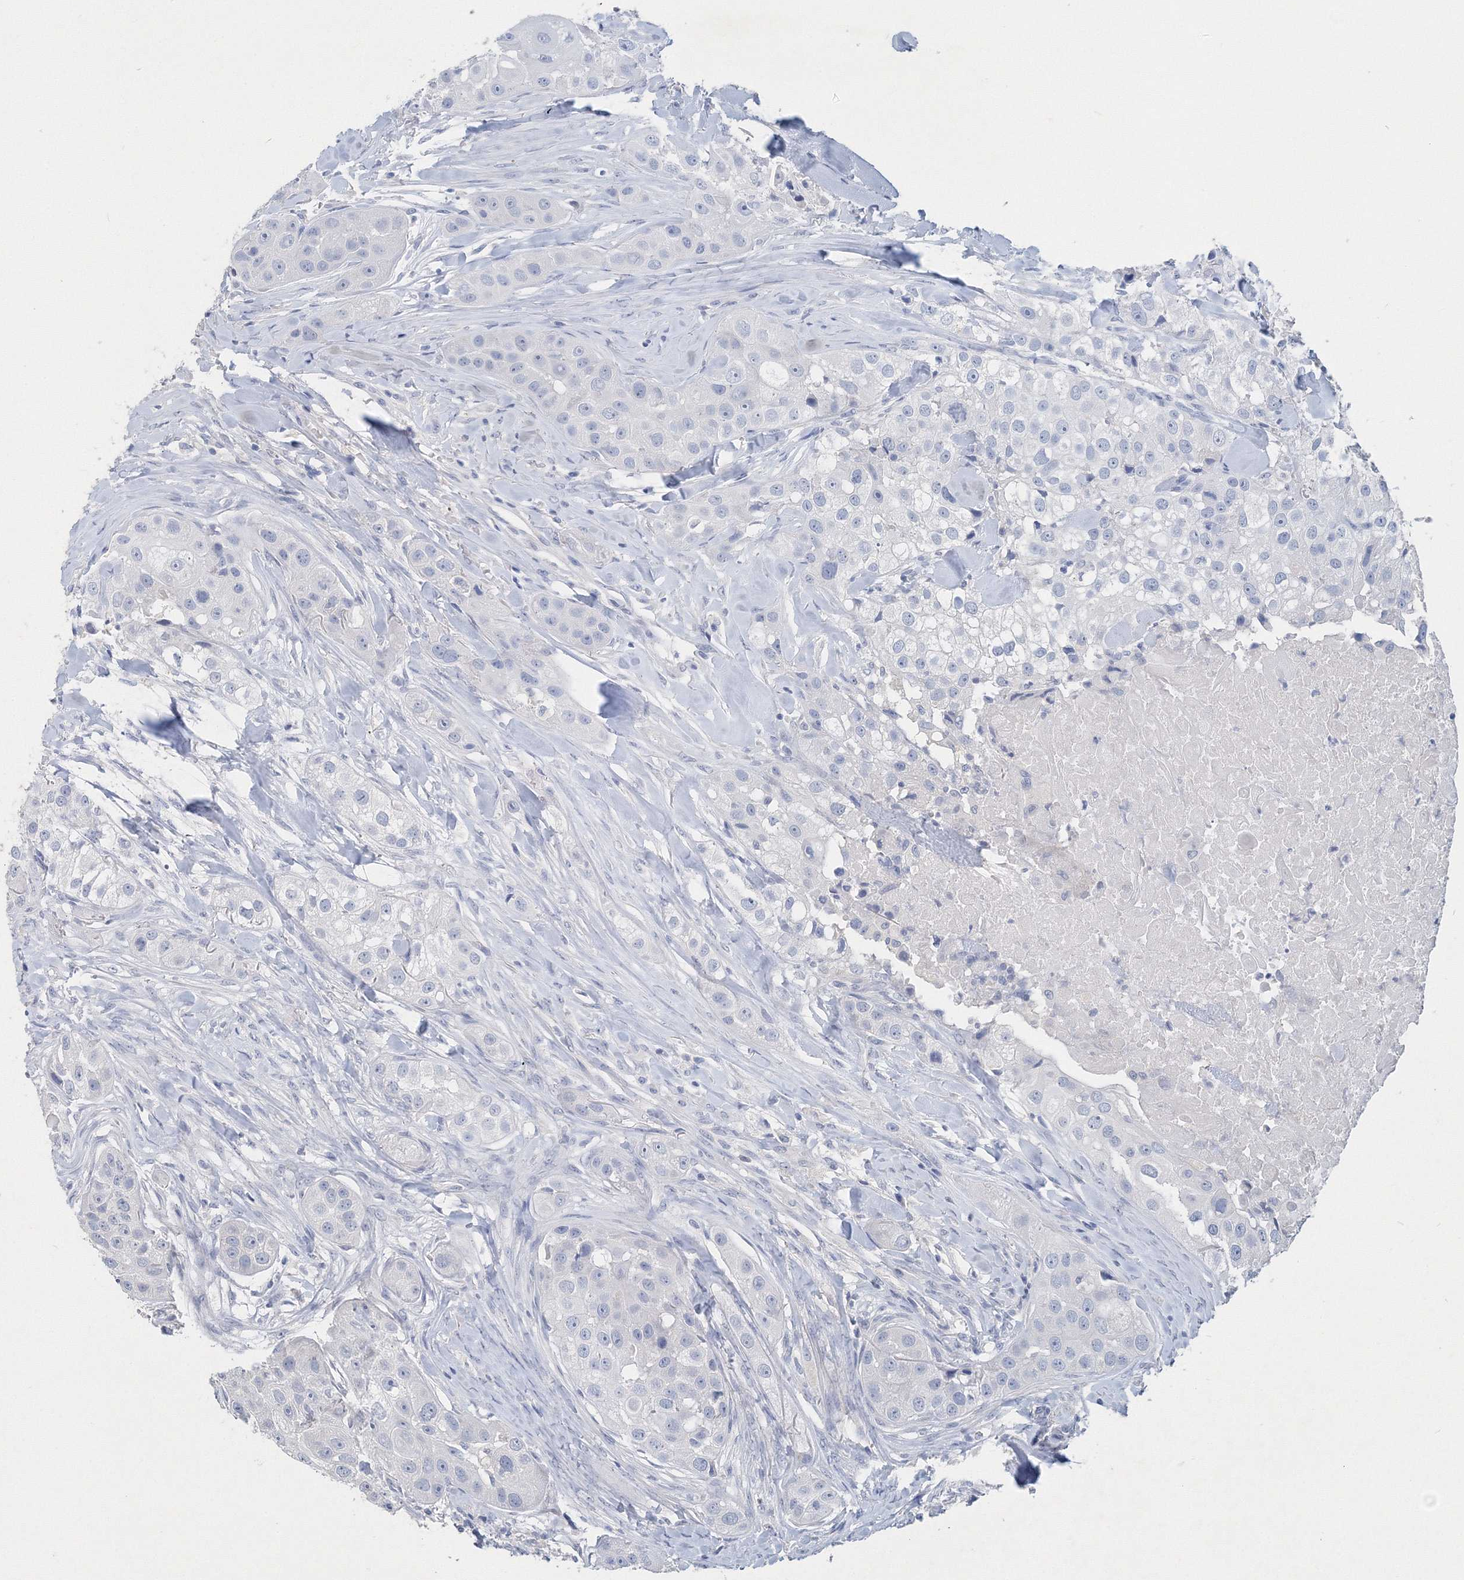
{"staining": {"intensity": "negative", "quantity": "none", "location": "none"}, "tissue": "head and neck cancer", "cell_type": "Tumor cells", "image_type": "cancer", "snomed": [{"axis": "morphology", "description": "Normal tissue, NOS"}, {"axis": "morphology", "description": "Squamous cell carcinoma, NOS"}, {"axis": "topography", "description": "Skeletal muscle"}, {"axis": "topography", "description": "Head-Neck"}], "caption": "The micrograph demonstrates no significant positivity in tumor cells of head and neck squamous cell carcinoma. (DAB (3,3'-diaminobenzidine) immunohistochemistry (IHC), high magnification).", "gene": "OSBPL6", "patient": {"sex": "male", "age": 51}}